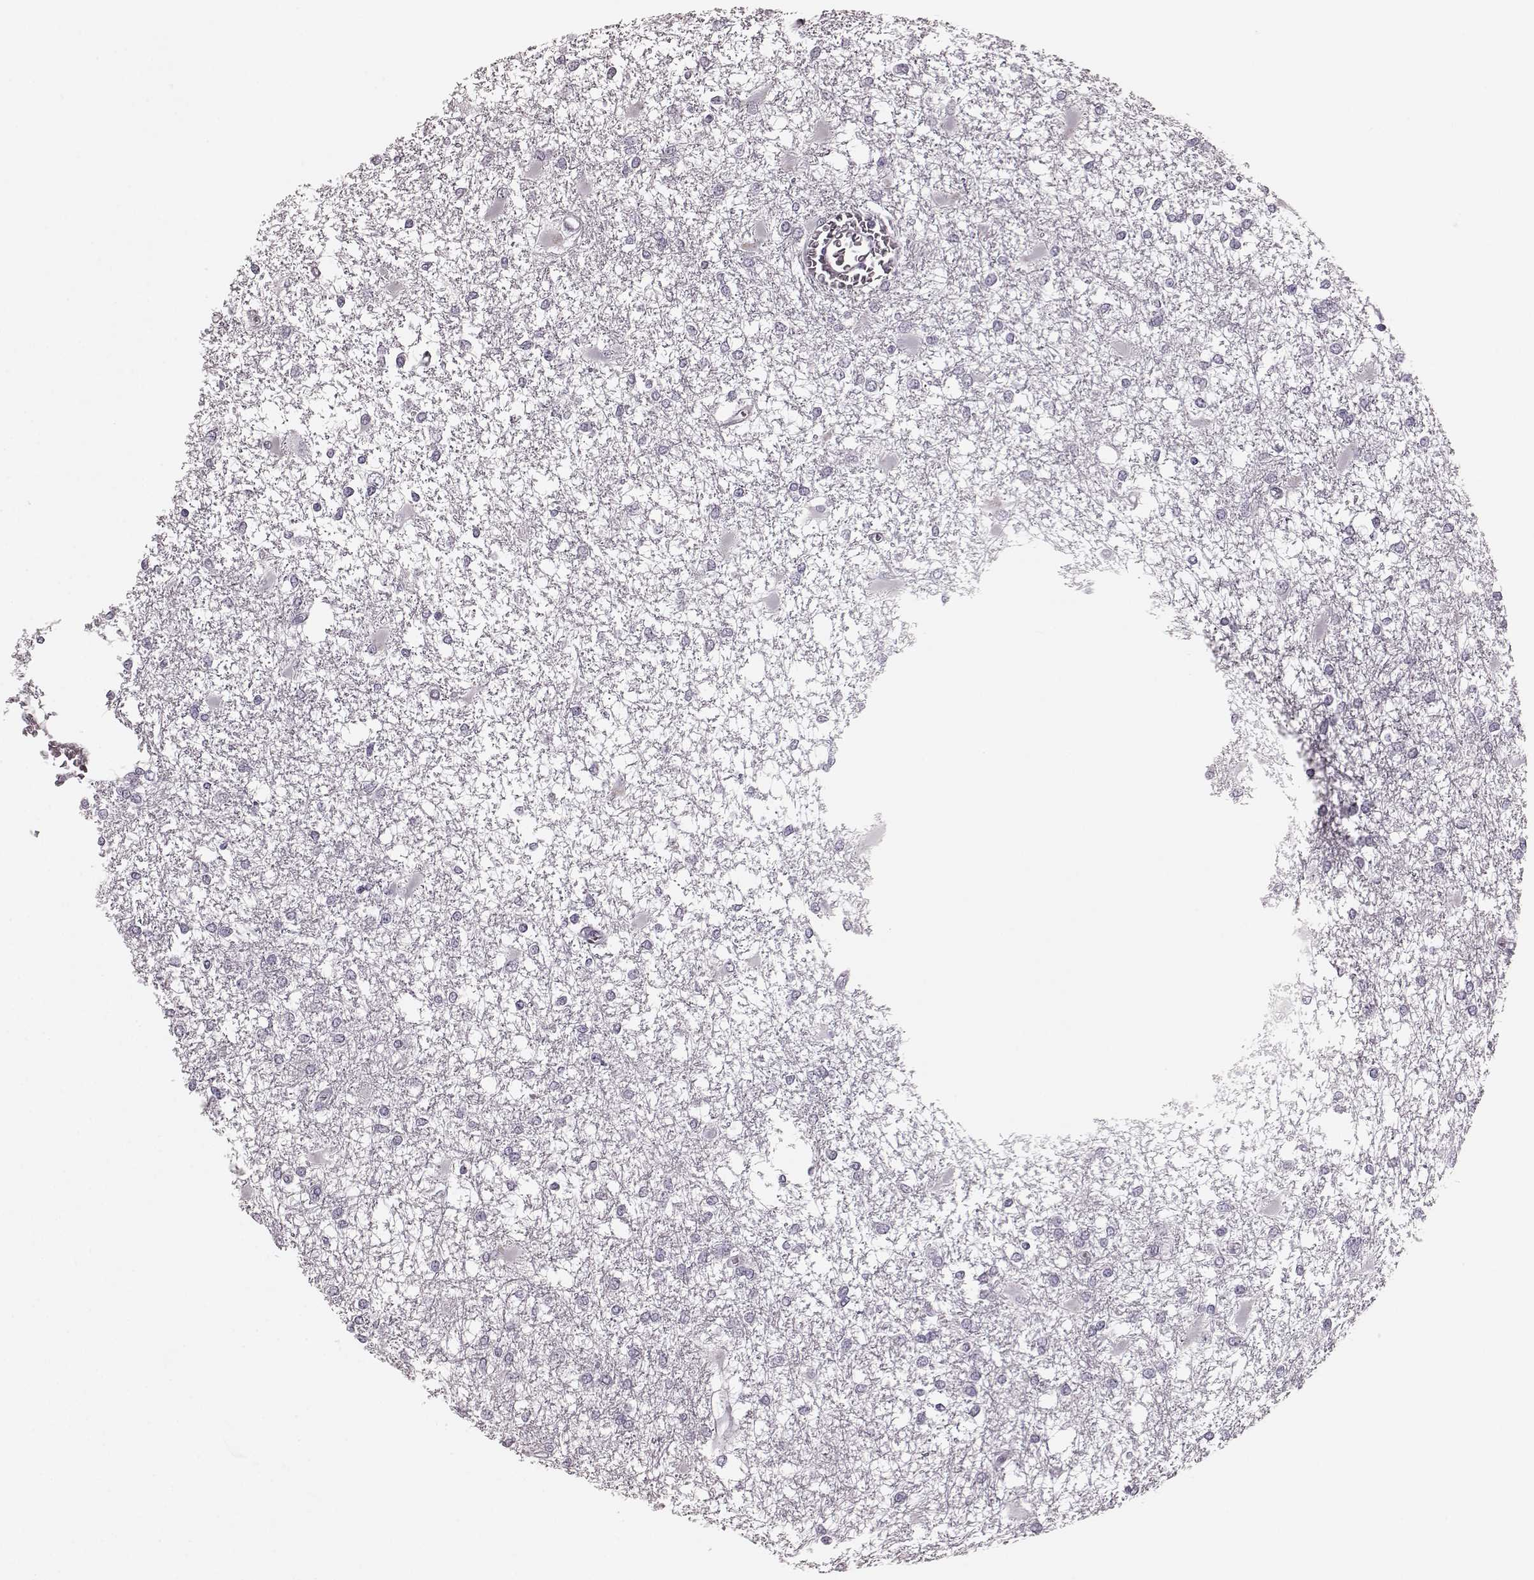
{"staining": {"intensity": "negative", "quantity": "none", "location": "none"}, "tissue": "glioma", "cell_type": "Tumor cells", "image_type": "cancer", "snomed": [{"axis": "morphology", "description": "Glioma, malignant, High grade"}, {"axis": "topography", "description": "Cerebral cortex"}], "caption": "This is a micrograph of IHC staining of glioma, which shows no positivity in tumor cells.", "gene": "TRPM1", "patient": {"sex": "male", "age": 79}}